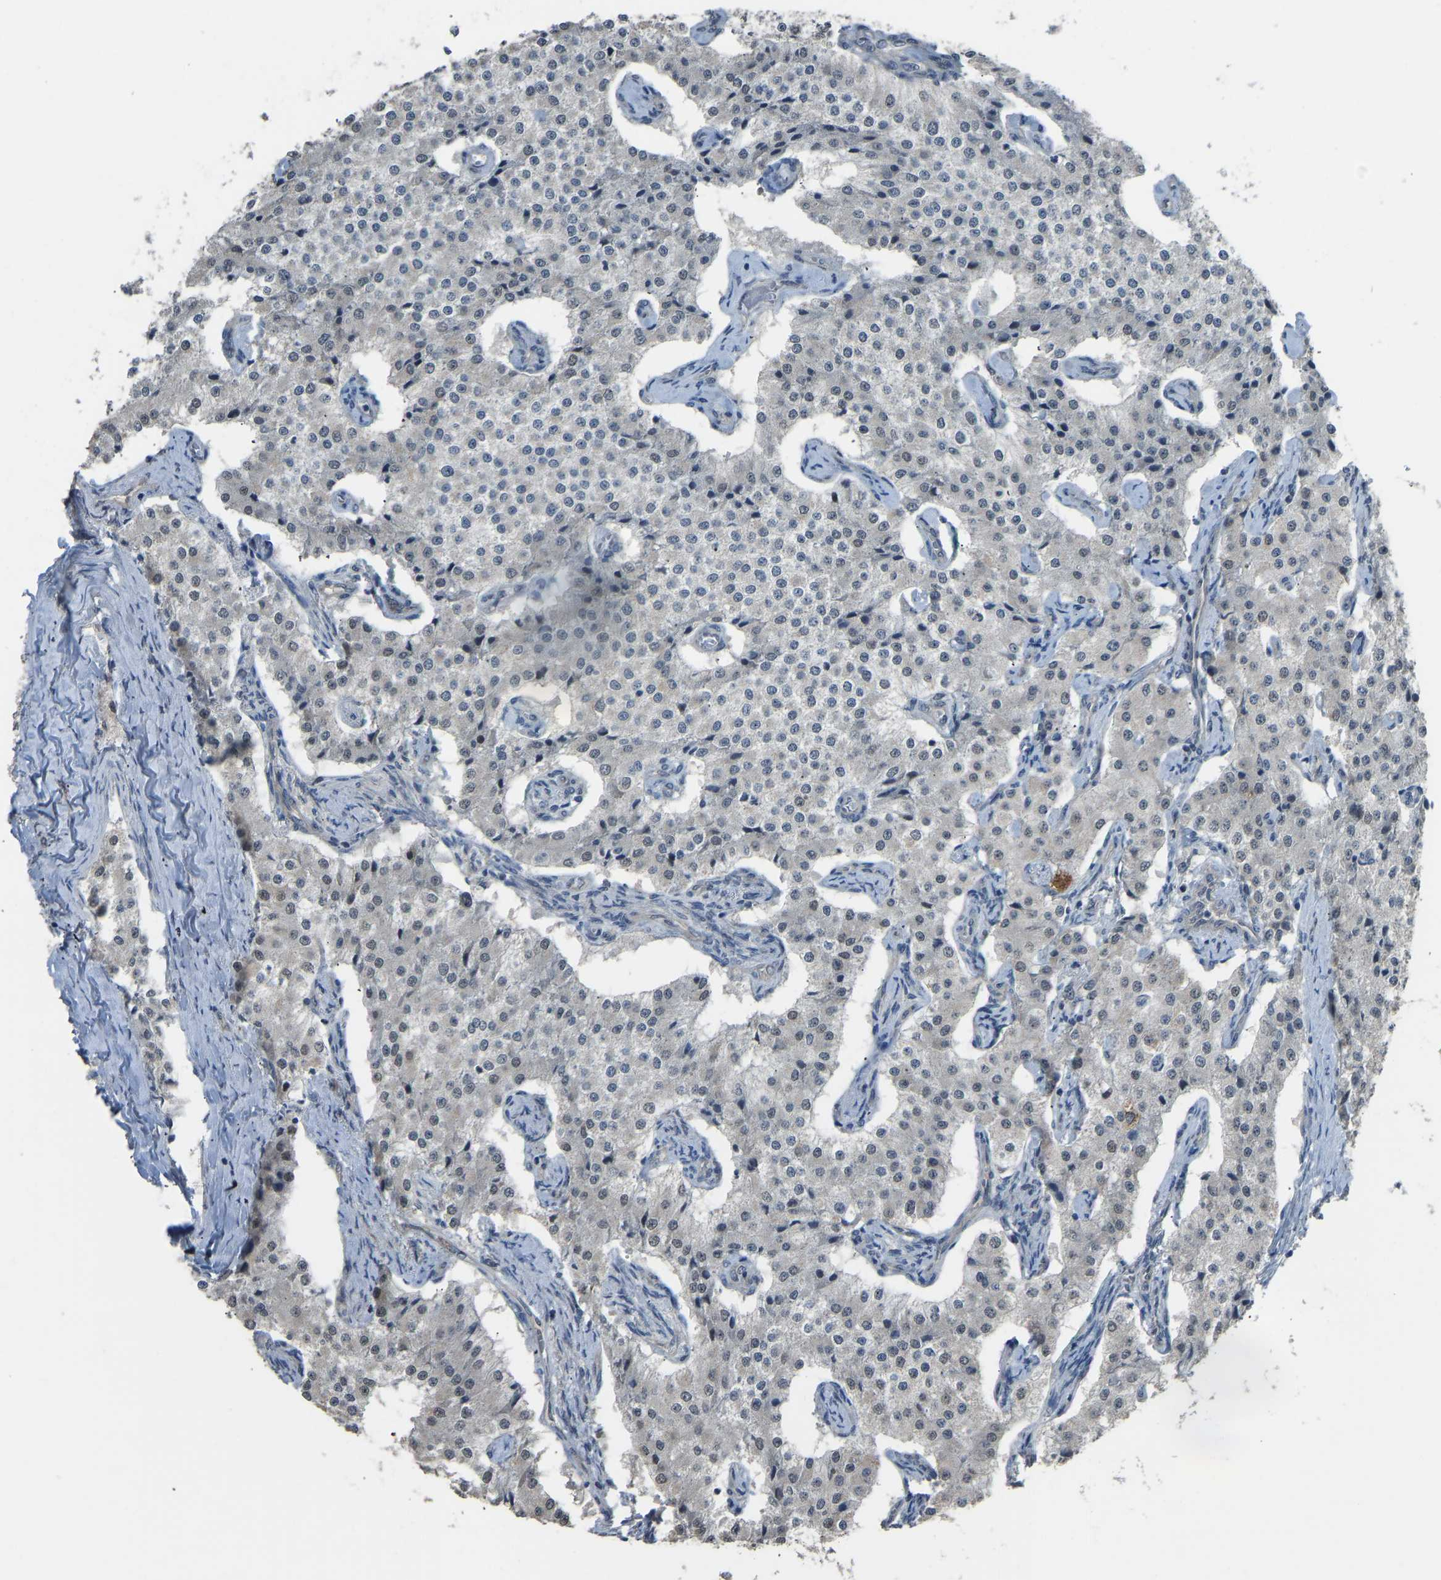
{"staining": {"intensity": "negative", "quantity": "none", "location": "none"}, "tissue": "carcinoid", "cell_type": "Tumor cells", "image_type": "cancer", "snomed": [{"axis": "morphology", "description": "Carcinoid, malignant, NOS"}, {"axis": "topography", "description": "Colon"}], "caption": "This is an IHC micrograph of carcinoid. There is no positivity in tumor cells.", "gene": "KPNA6", "patient": {"sex": "female", "age": 52}}